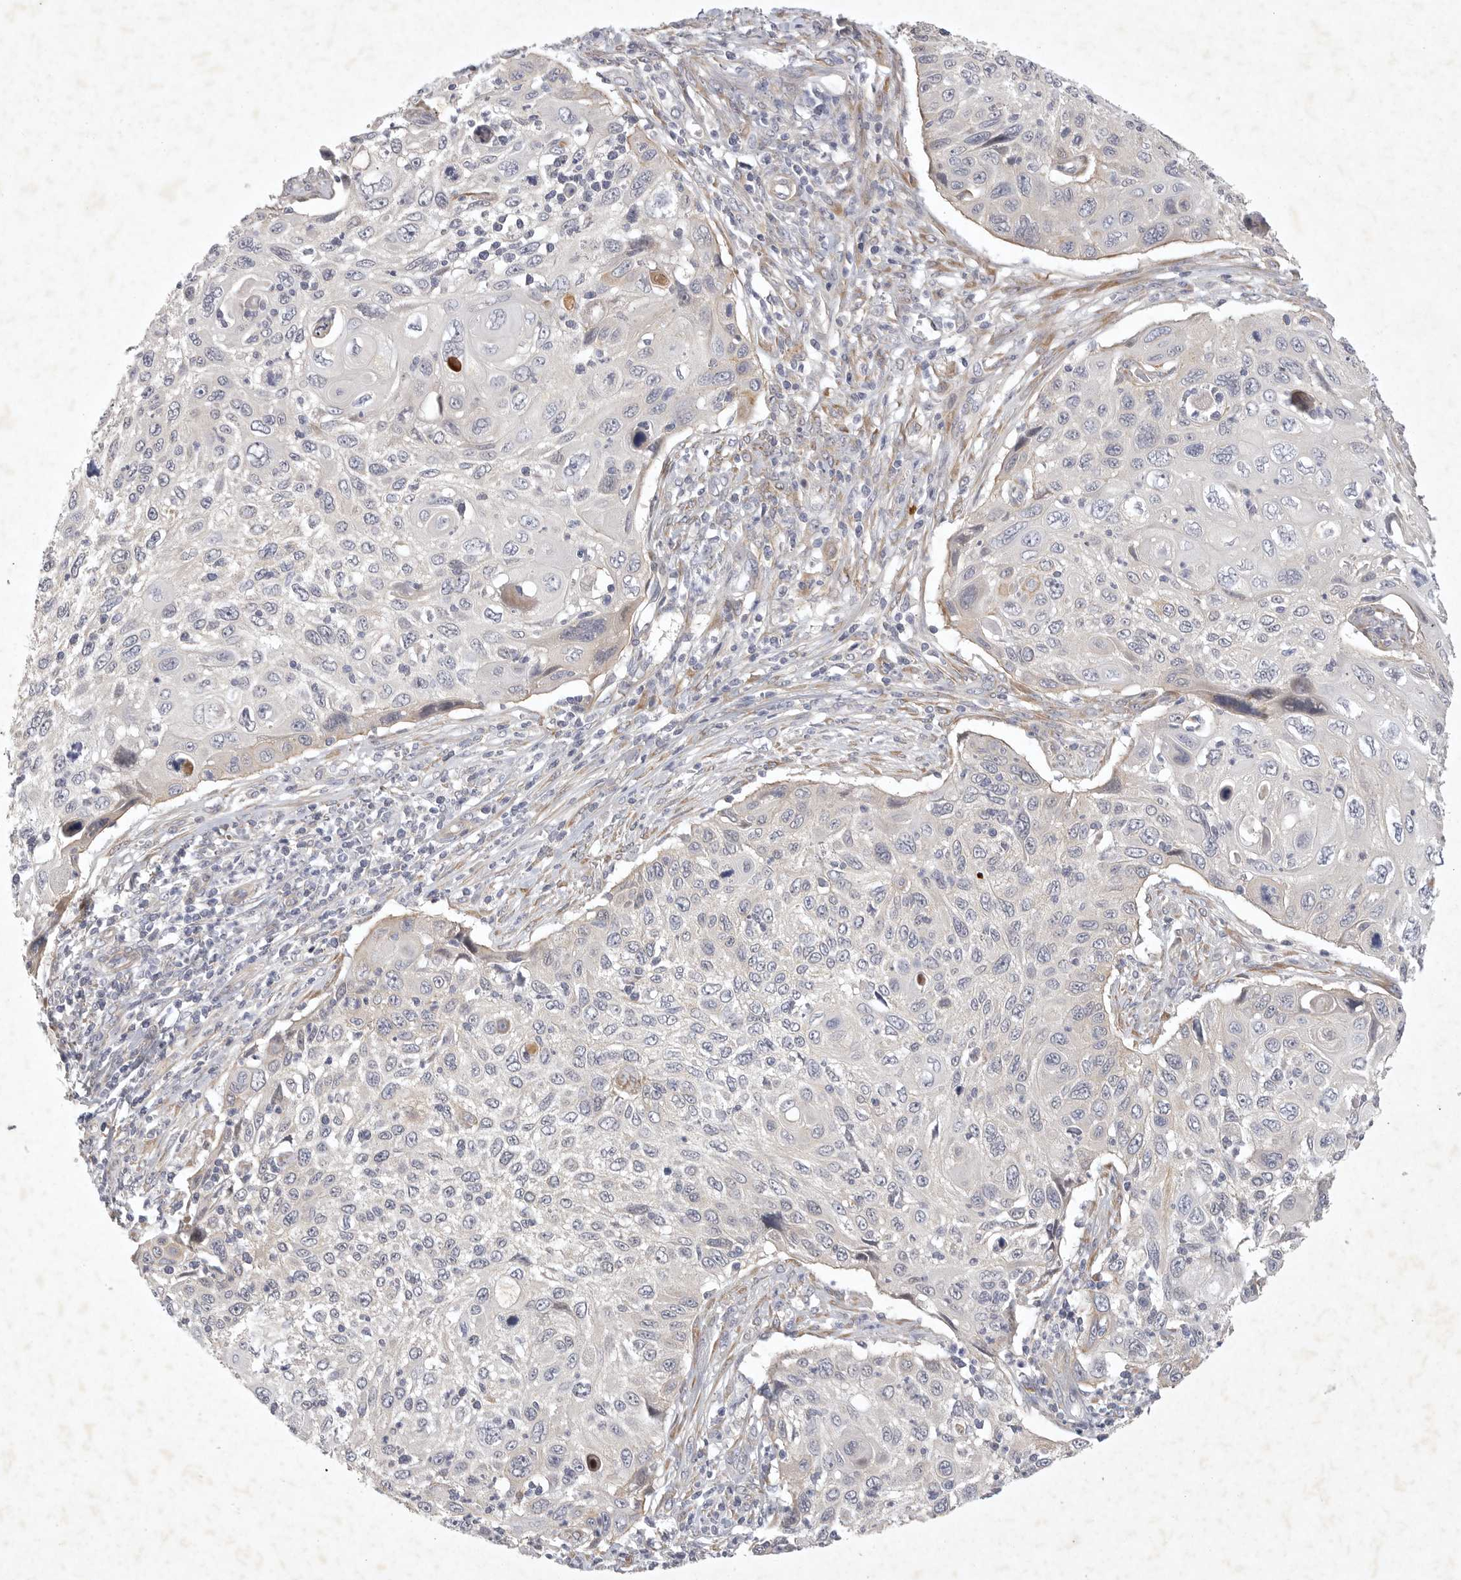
{"staining": {"intensity": "negative", "quantity": "none", "location": "none"}, "tissue": "cervical cancer", "cell_type": "Tumor cells", "image_type": "cancer", "snomed": [{"axis": "morphology", "description": "Squamous cell carcinoma, NOS"}, {"axis": "topography", "description": "Cervix"}], "caption": "This is an immunohistochemistry histopathology image of cervical squamous cell carcinoma. There is no expression in tumor cells.", "gene": "BZW2", "patient": {"sex": "female", "age": 70}}